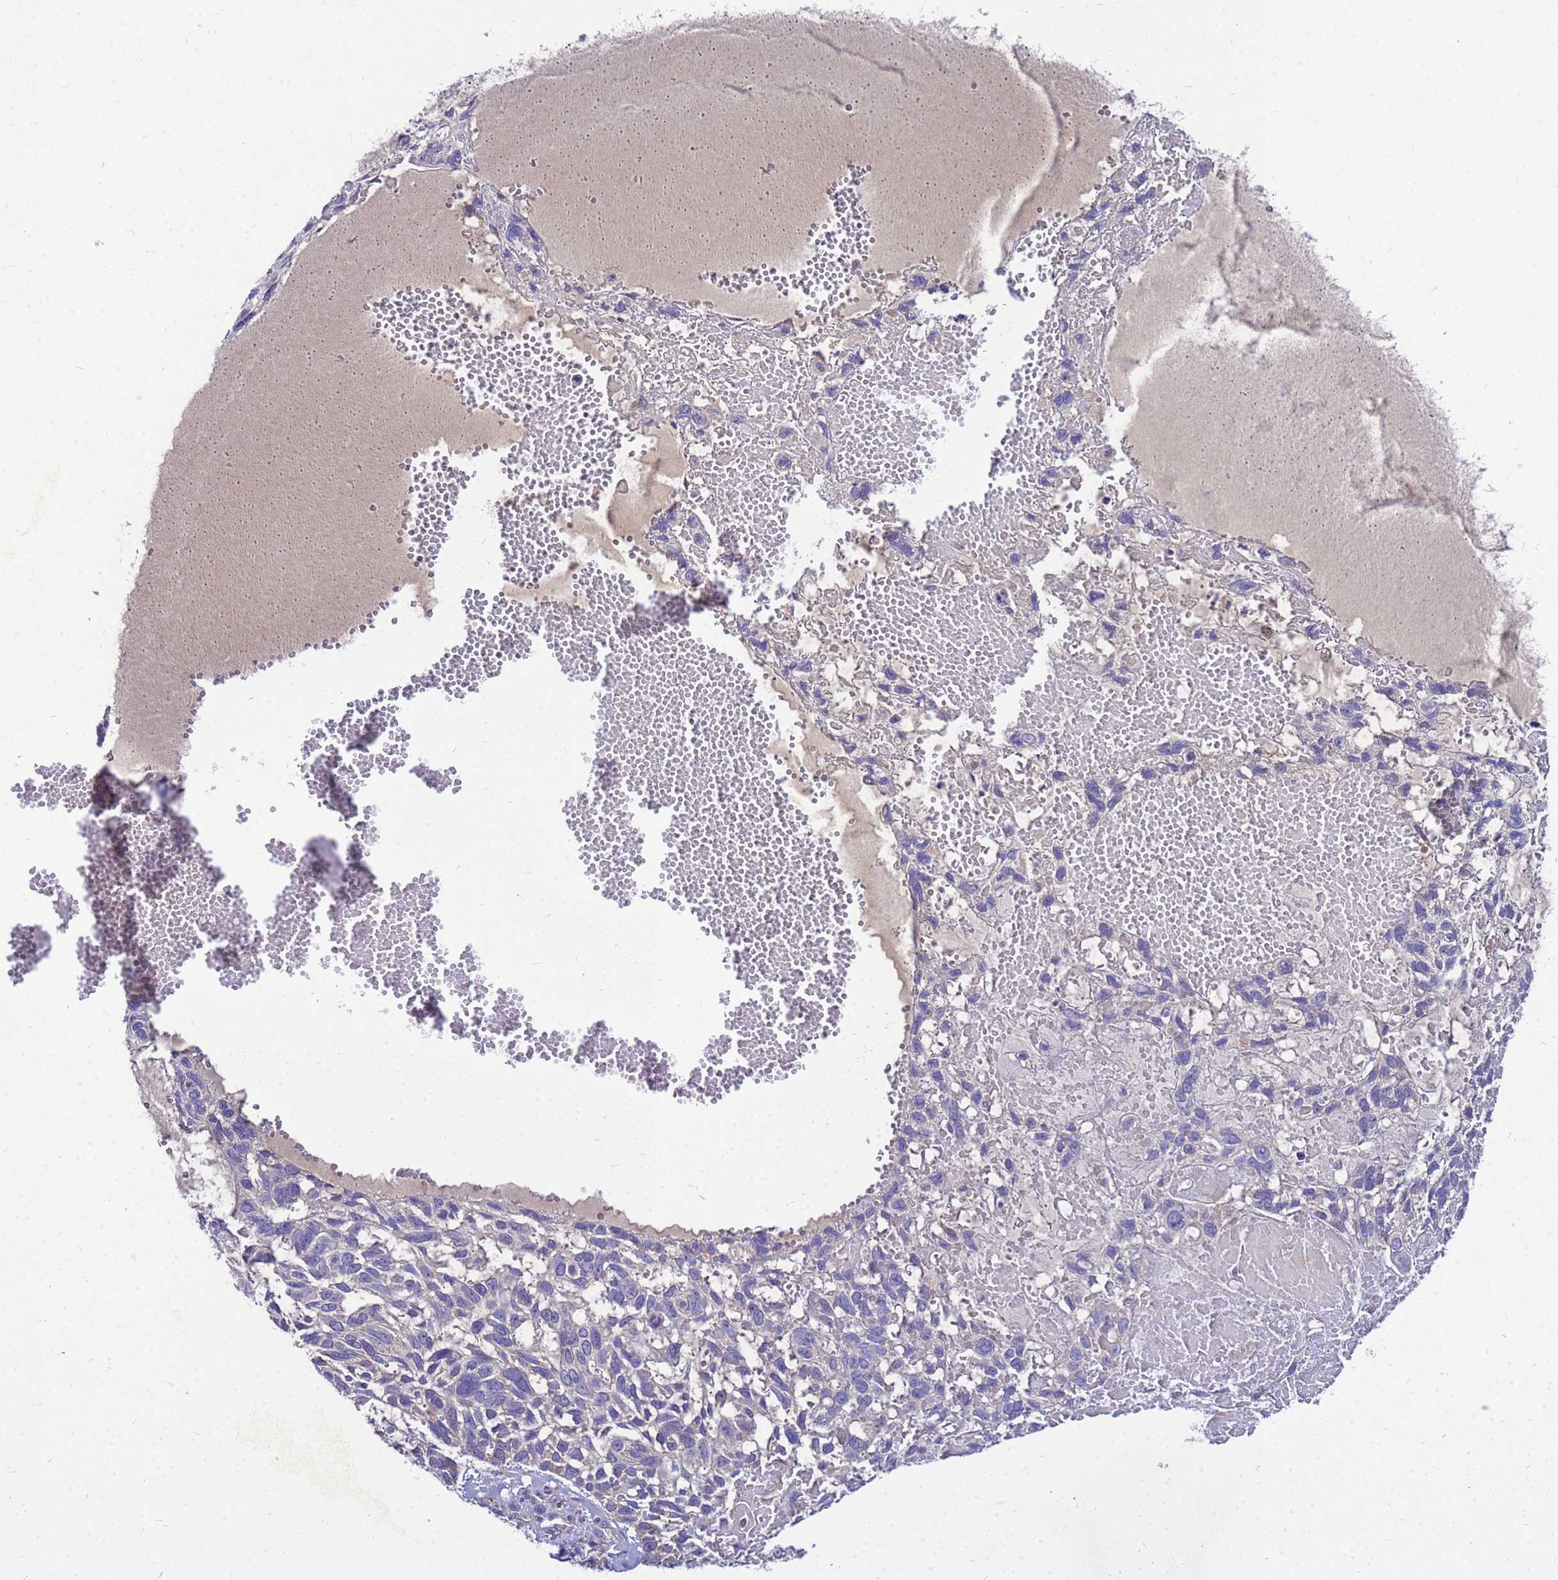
{"staining": {"intensity": "negative", "quantity": "none", "location": "none"}, "tissue": "skin cancer", "cell_type": "Tumor cells", "image_type": "cancer", "snomed": [{"axis": "morphology", "description": "Basal cell carcinoma"}, {"axis": "topography", "description": "Skin"}], "caption": "Immunohistochemistry (IHC) of skin cancer (basal cell carcinoma) displays no expression in tumor cells.", "gene": "POP7", "patient": {"sex": "male", "age": 88}}